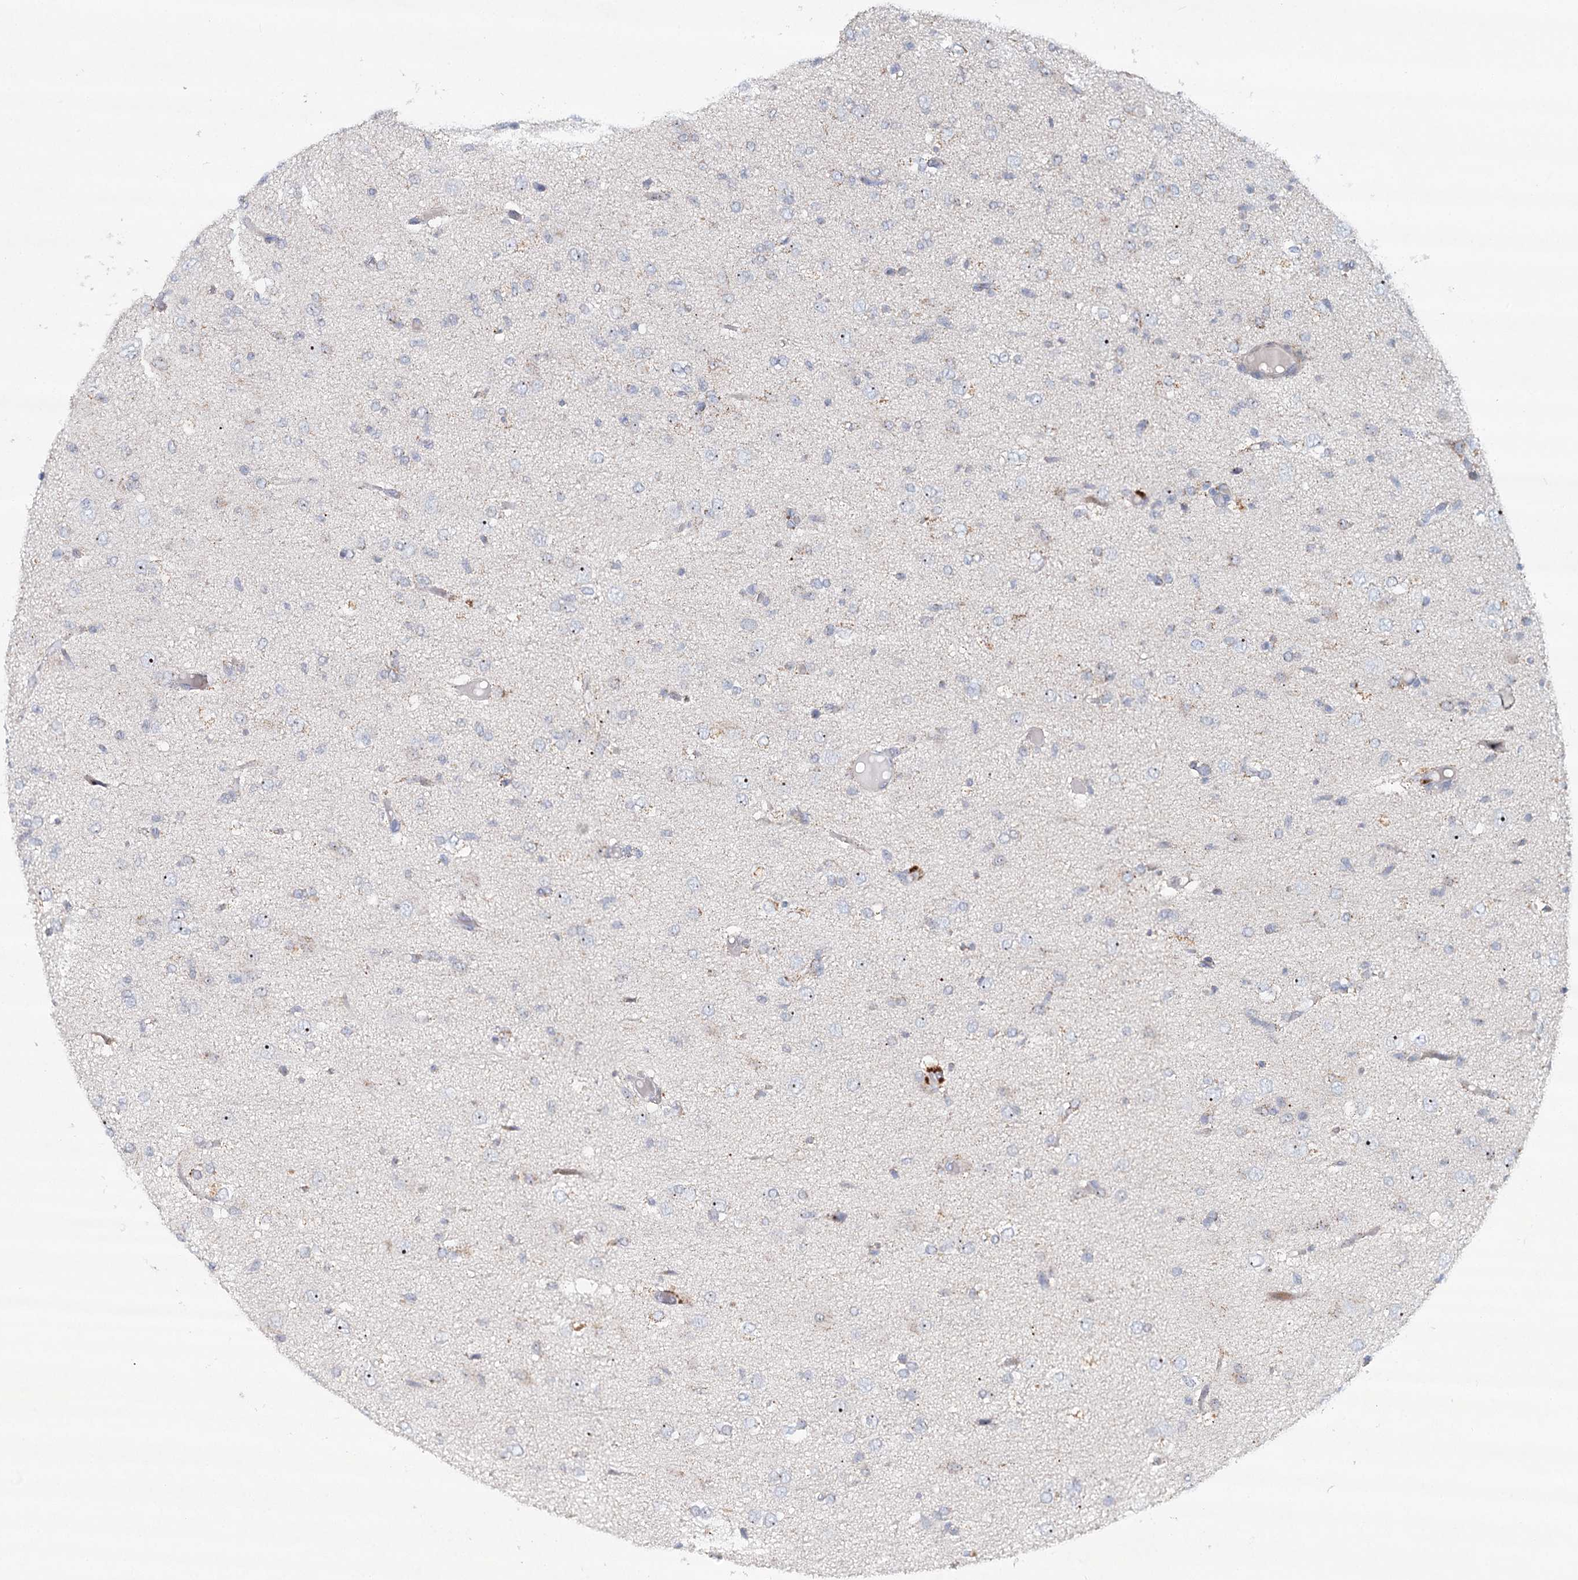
{"staining": {"intensity": "weak", "quantity": "<25%", "location": "cytoplasmic/membranous"}, "tissue": "glioma", "cell_type": "Tumor cells", "image_type": "cancer", "snomed": [{"axis": "morphology", "description": "Glioma, malignant, High grade"}, {"axis": "topography", "description": "Brain"}], "caption": "Immunohistochemistry (IHC) of human glioma displays no staining in tumor cells. (DAB (3,3'-diaminobenzidine) IHC visualized using brightfield microscopy, high magnification).", "gene": "RBM43", "patient": {"sex": "female", "age": 59}}